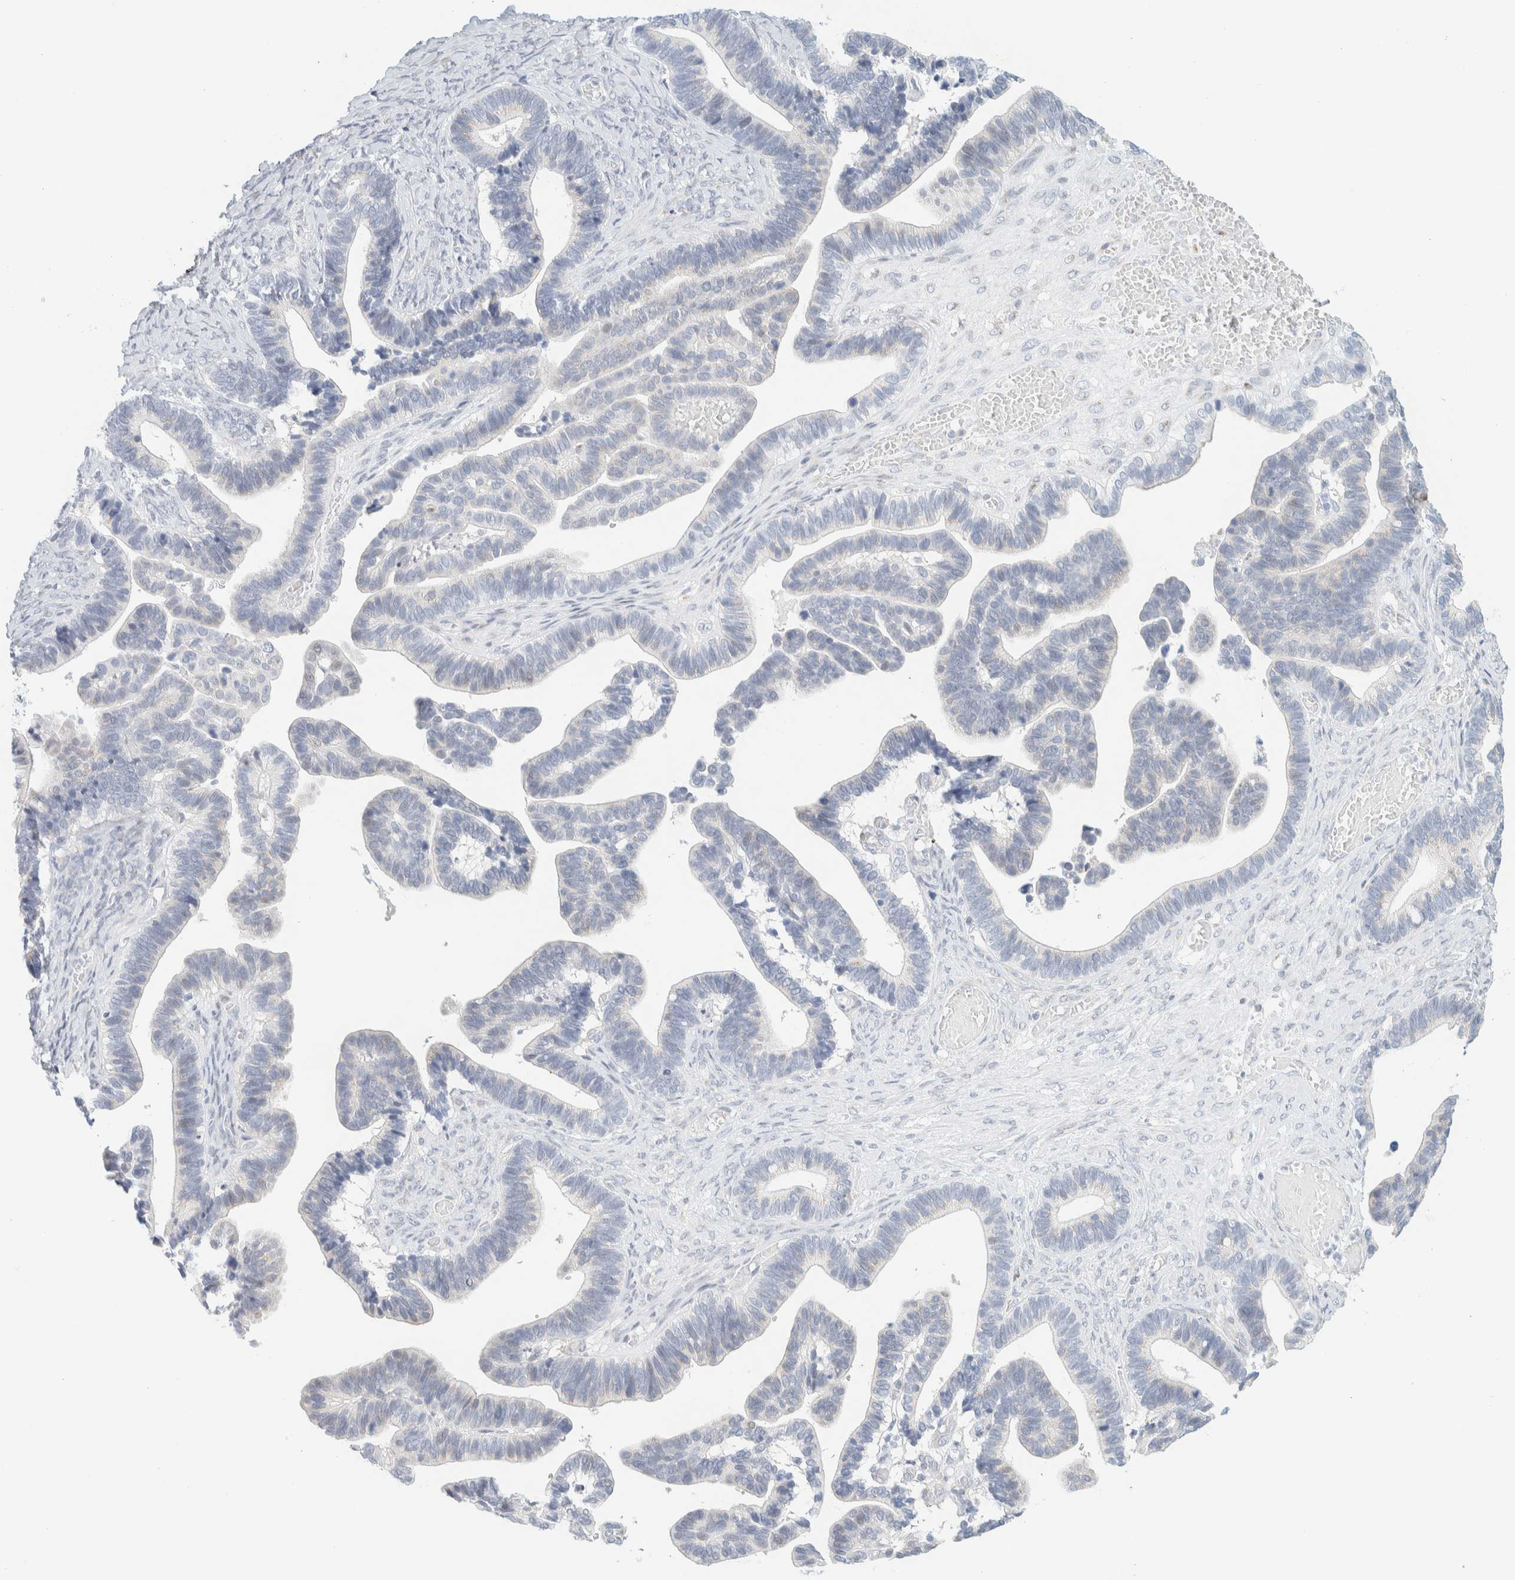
{"staining": {"intensity": "negative", "quantity": "none", "location": "none"}, "tissue": "ovarian cancer", "cell_type": "Tumor cells", "image_type": "cancer", "snomed": [{"axis": "morphology", "description": "Cystadenocarcinoma, serous, NOS"}, {"axis": "topography", "description": "Ovary"}], "caption": "Tumor cells are negative for brown protein staining in ovarian cancer (serous cystadenocarcinoma). Brightfield microscopy of immunohistochemistry stained with DAB (3,3'-diaminobenzidine) (brown) and hematoxylin (blue), captured at high magnification.", "gene": "SPNS3", "patient": {"sex": "female", "age": 56}}